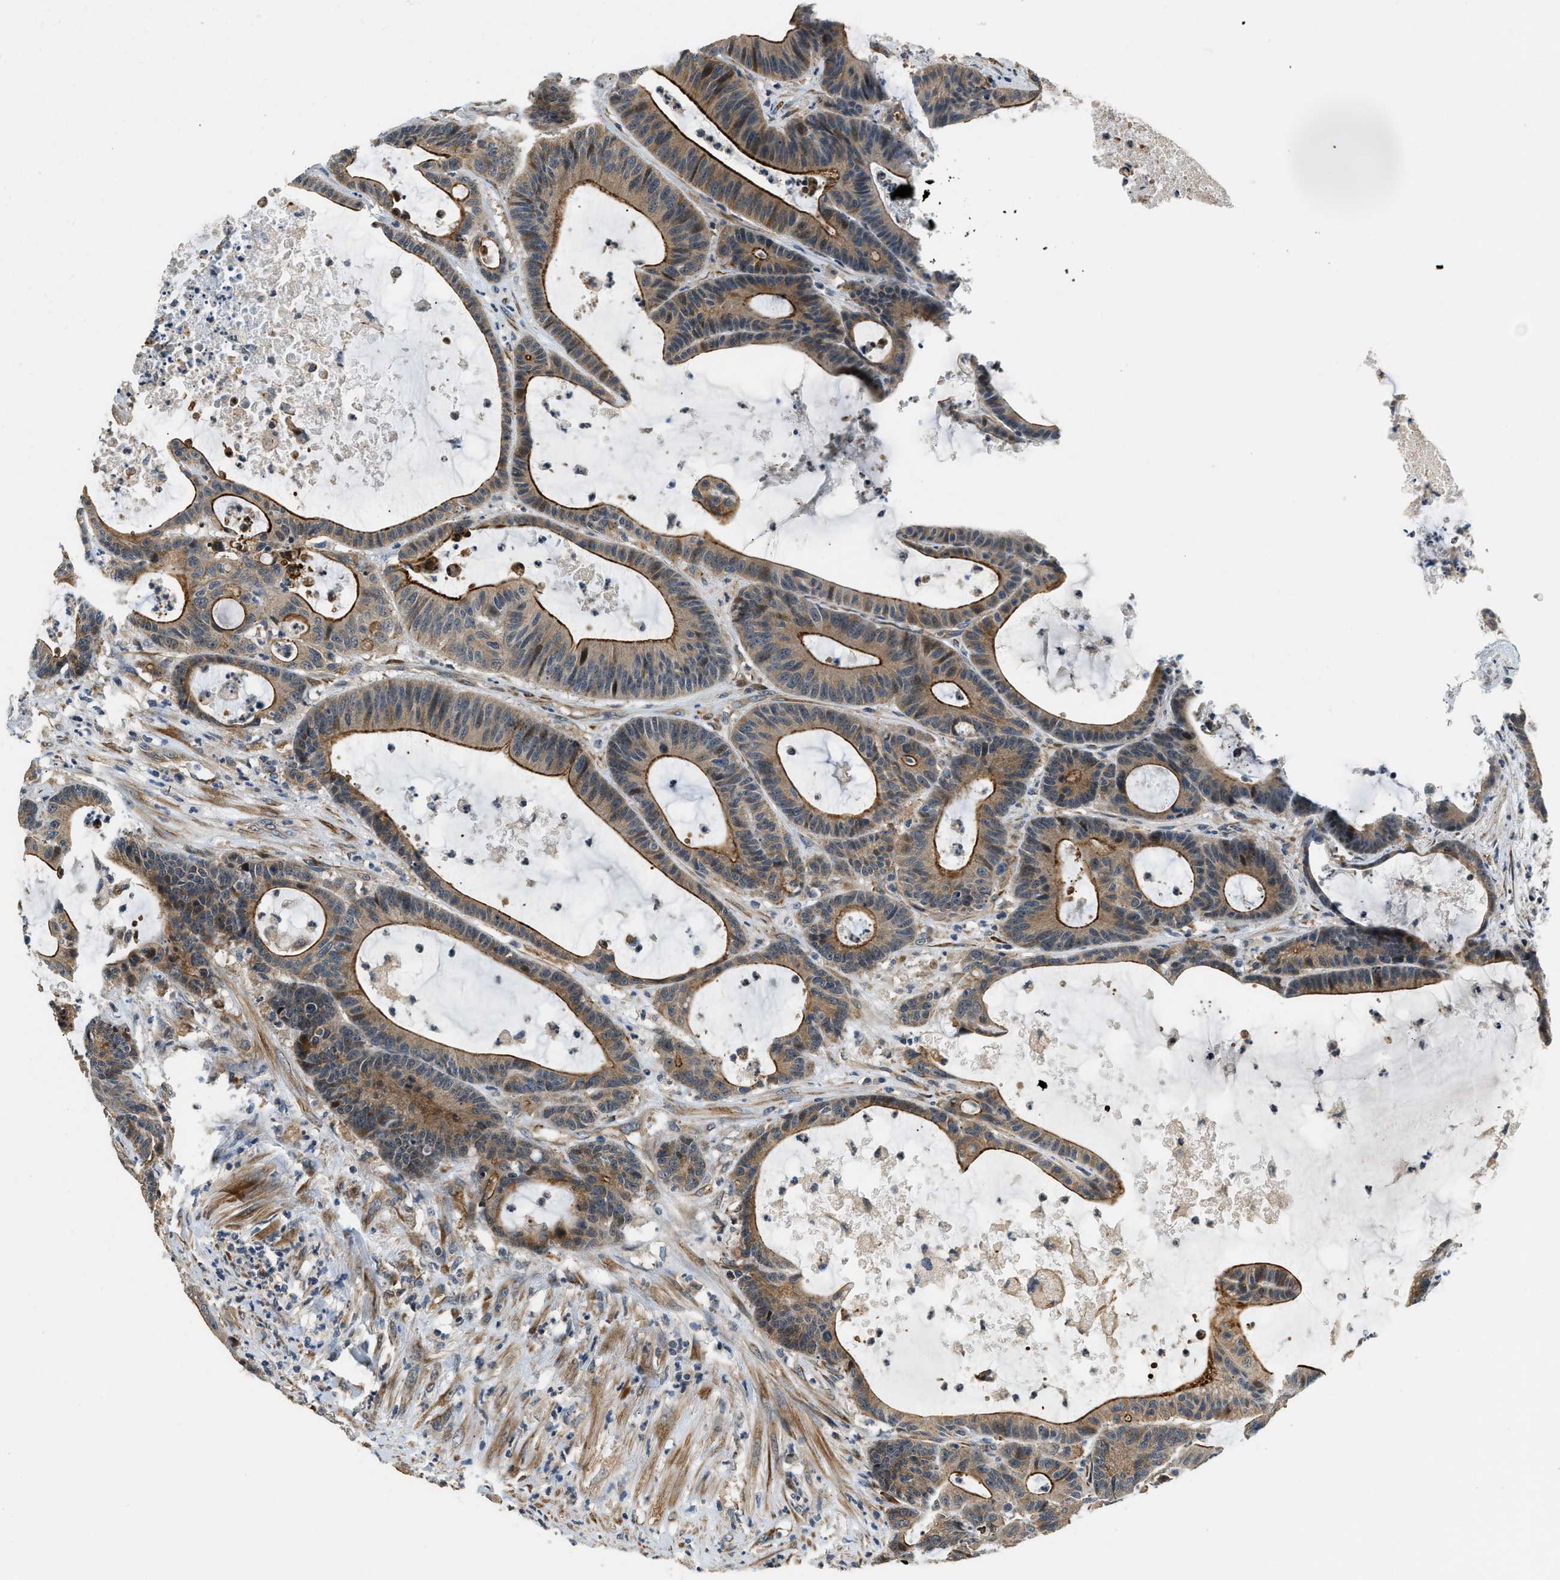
{"staining": {"intensity": "strong", "quantity": ">75%", "location": "cytoplasmic/membranous"}, "tissue": "colorectal cancer", "cell_type": "Tumor cells", "image_type": "cancer", "snomed": [{"axis": "morphology", "description": "Adenocarcinoma, NOS"}, {"axis": "topography", "description": "Colon"}], "caption": "The histopathology image reveals a brown stain indicating the presence of a protein in the cytoplasmic/membranous of tumor cells in colorectal adenocarcinoma.", "gene": "ALOX12", "patient": {"sex": "female", "age": 84}}